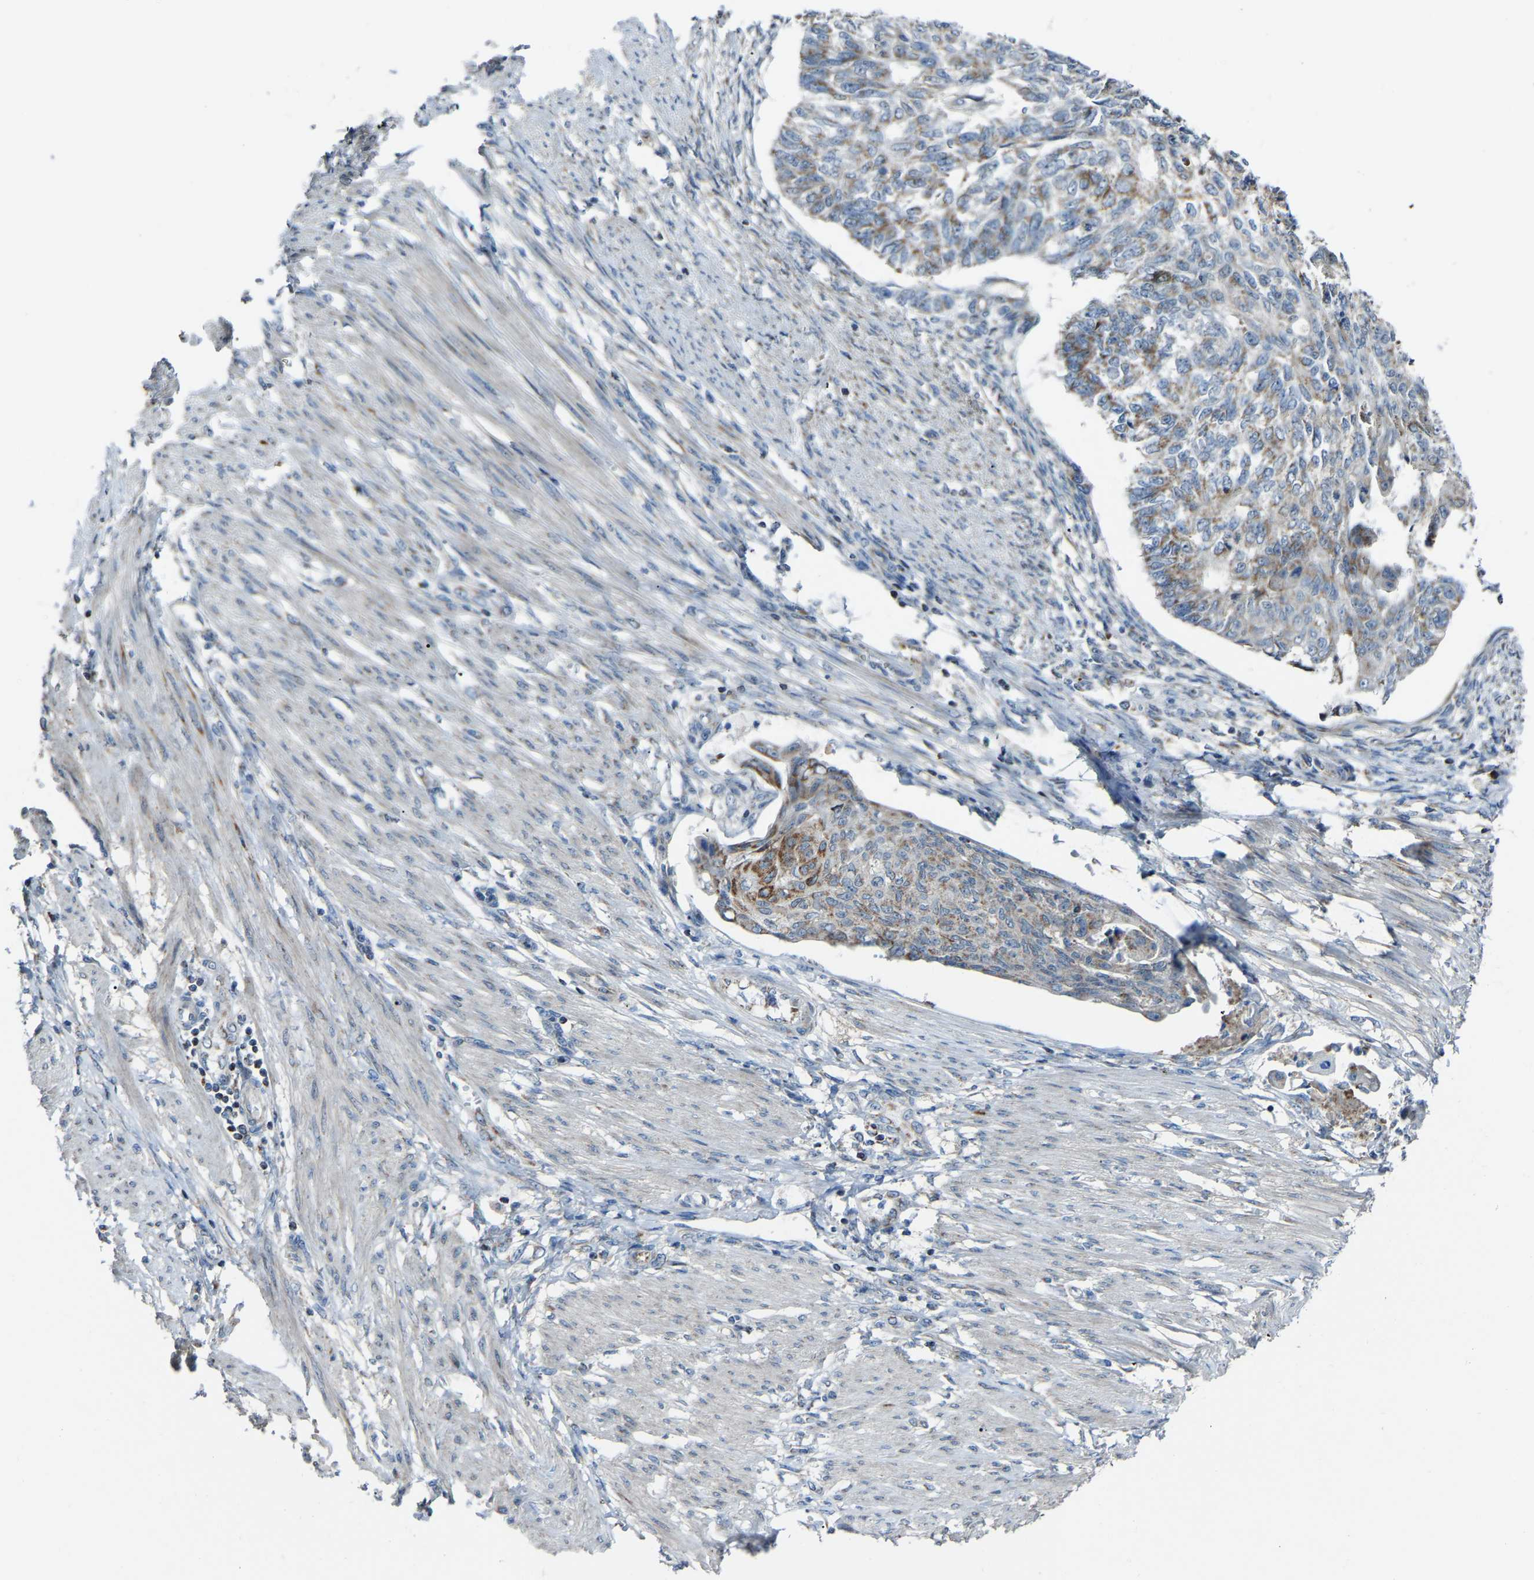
{"staining": {"intensity": "moderate", "quantity": "<25%", "location": "cytoplasmic/membranous"}, "tissue": "endometrial cancer", "cell_type": "Tumor cells", "image_type": "cancer", "snomed": [{"axis": "morphology", "description": "Adenocarcinoma, NOS"}, {"axis": "topography", "description": "Endometrium"}], "caption": "Immunohistochemical staining of endometrial cancer displays moderate cytoplasmic/membranous protein expression in about <25% of tumor cells. (DAB (3,3'-diaminobenzidine) IHC with brightfield microscopy, high magnification).", "gene": "CANT1", "patient": {"sex": "female", "age": 32}}